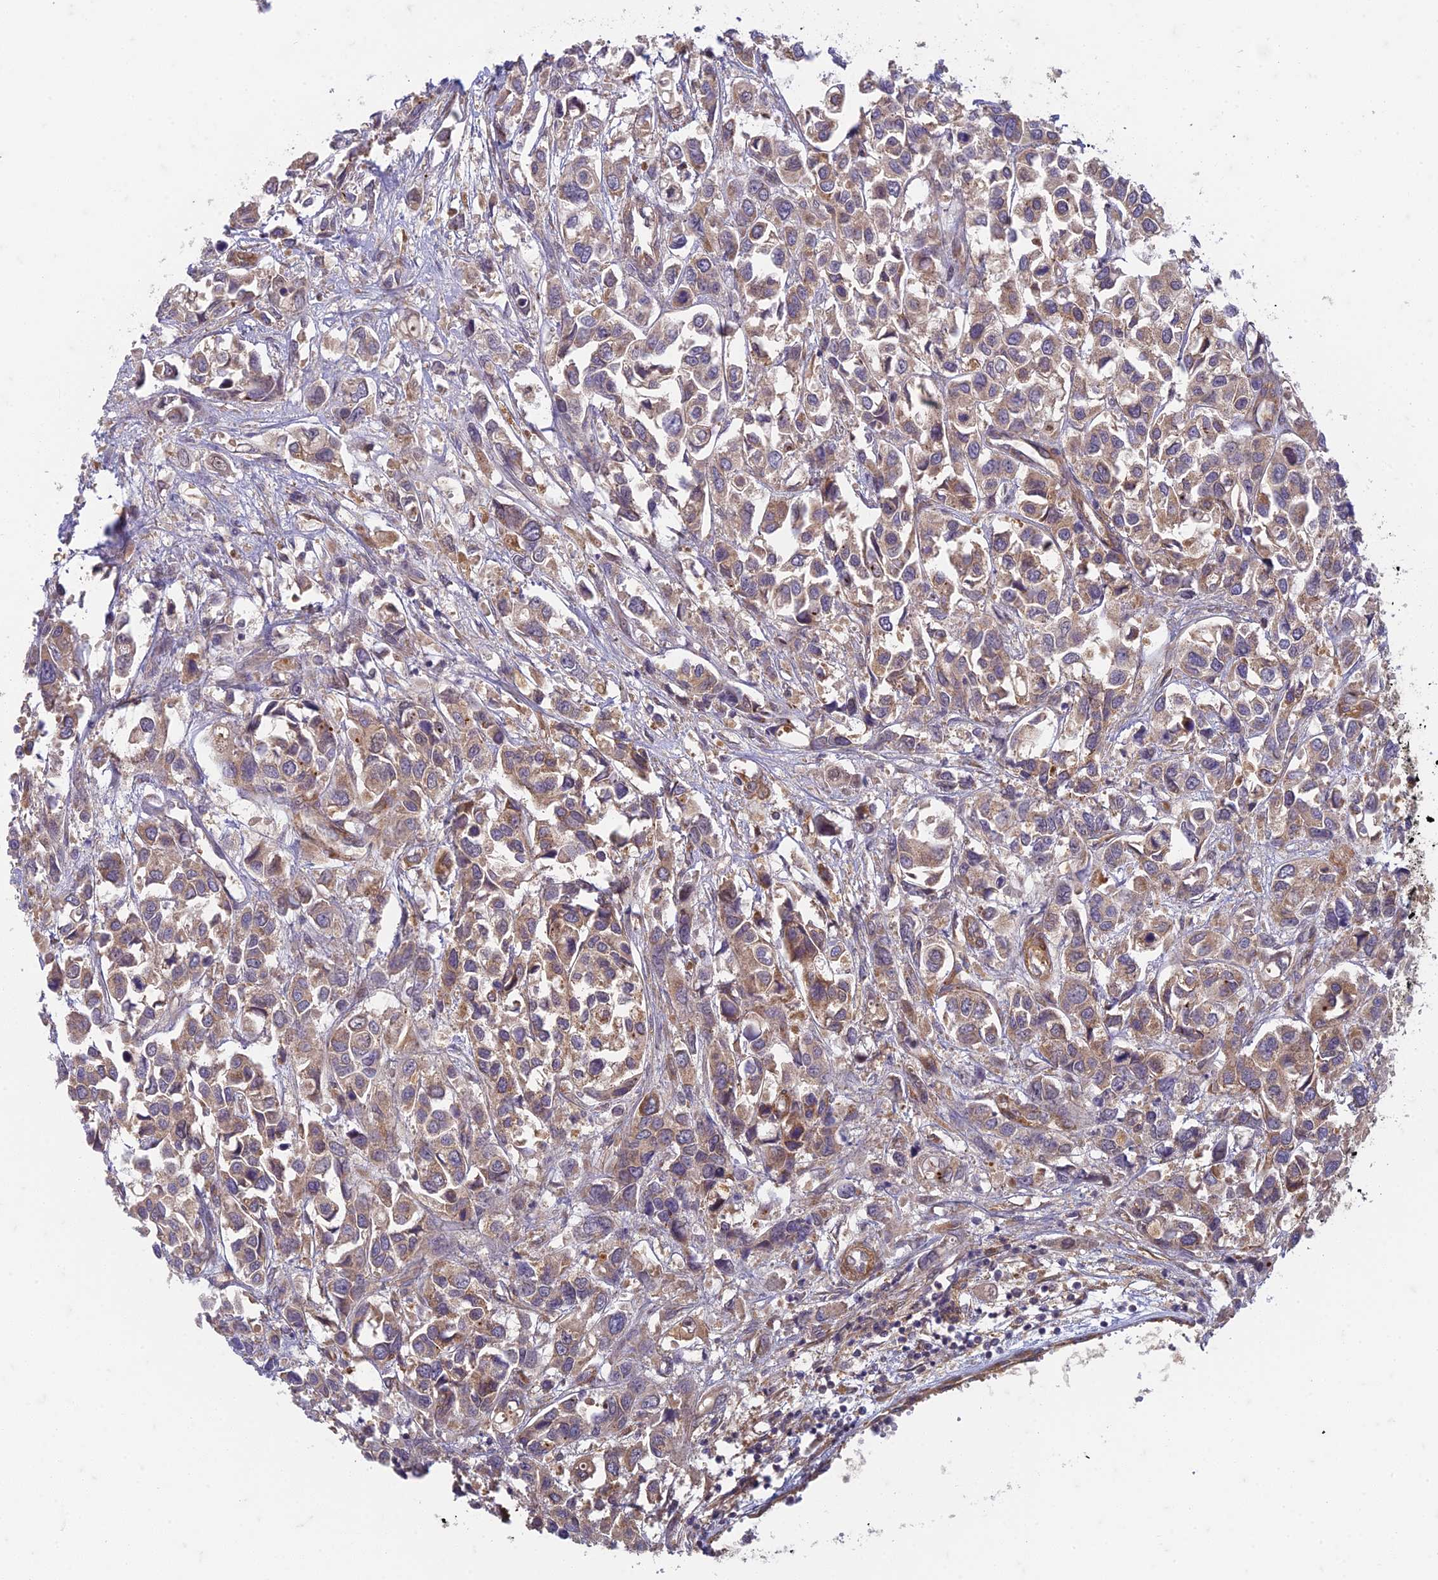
{"staining": {"intensity": "moderate", "quantity": "25%-75%", "location": "cytoplasmic/membranous"}, "tissue": "urothelial cancer", "cell_type": "Tumor cells", "image_type": "cancer", "snomed": [{"axis": "morphology", "description": "Urothelial carcinoma, High grade"}, {"axis": "topography", "description": "Urinary bladder"}], "caption": "DAB (3,3'-diaminobenzidine) immunohistochemical staining of human urothelial cancer reveals moderate cytoplasmic/membranous protein staining in about 25%-75% of tumor cells.", "gene": "TCF25", "patient": {"sex": "male", "age": 67}}